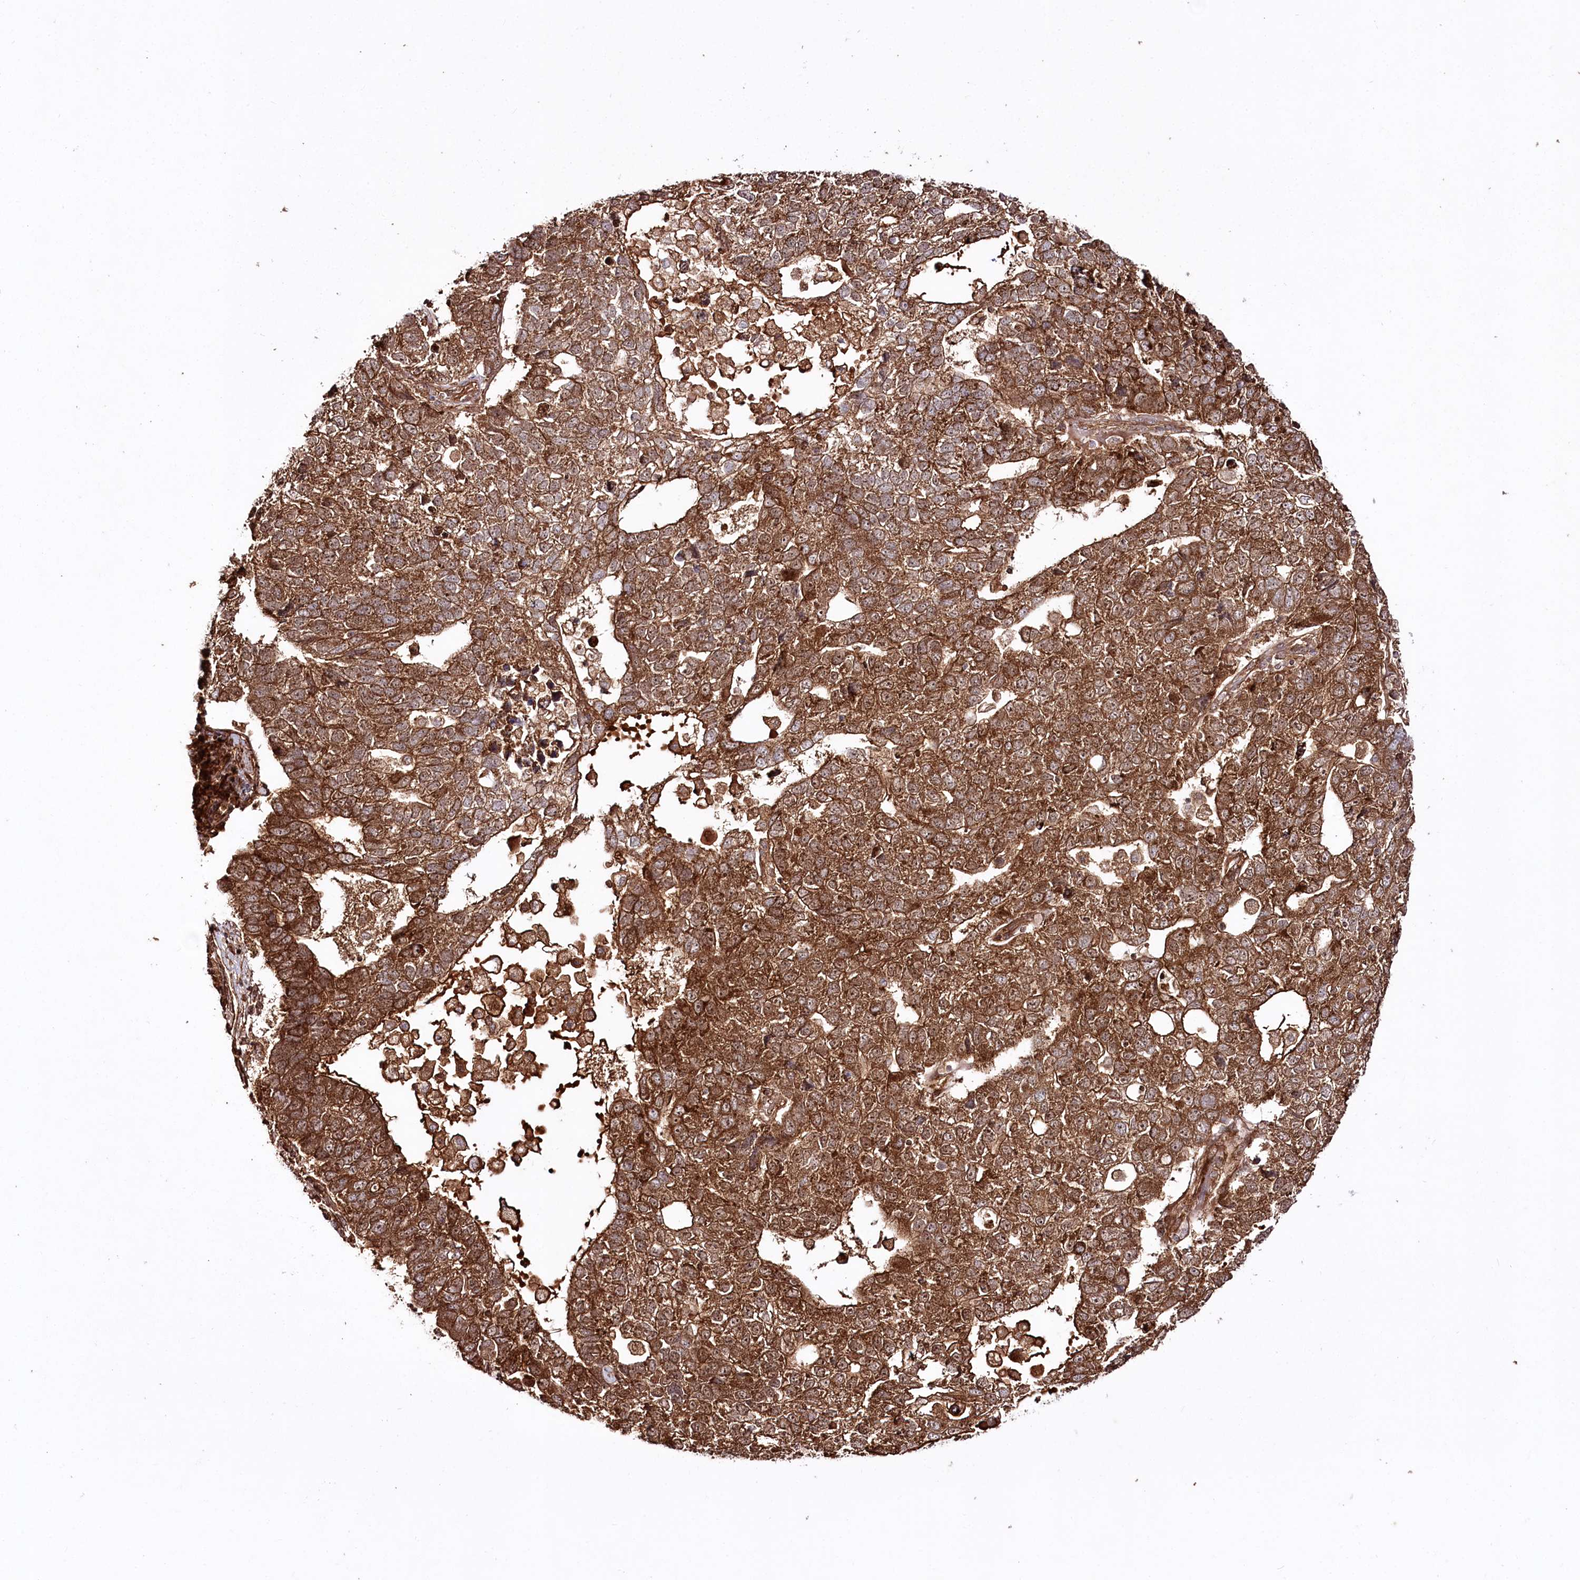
{"staining": {"intensity": "moderate", "quantity": ">75%", "location": "cytoplasmic/membranous"}, "tissue": "pancreatic cancer", "cell_type": "Tumor cells", "image_type": "cancer", "snomed": [{"axis": "morphology", "description": "Adenocarcinoma, NOS"}, {"axis": "topography", "description": "Pancreas"}], "caption": "The image displays immunohistochemical staining of pancreatic cancer. There is moderate cytoplasmic/membranous expression is present in approximately >75% of tumor cells.", "gene": "REXO2", "patient": {"sex": "female", "age": 61}}